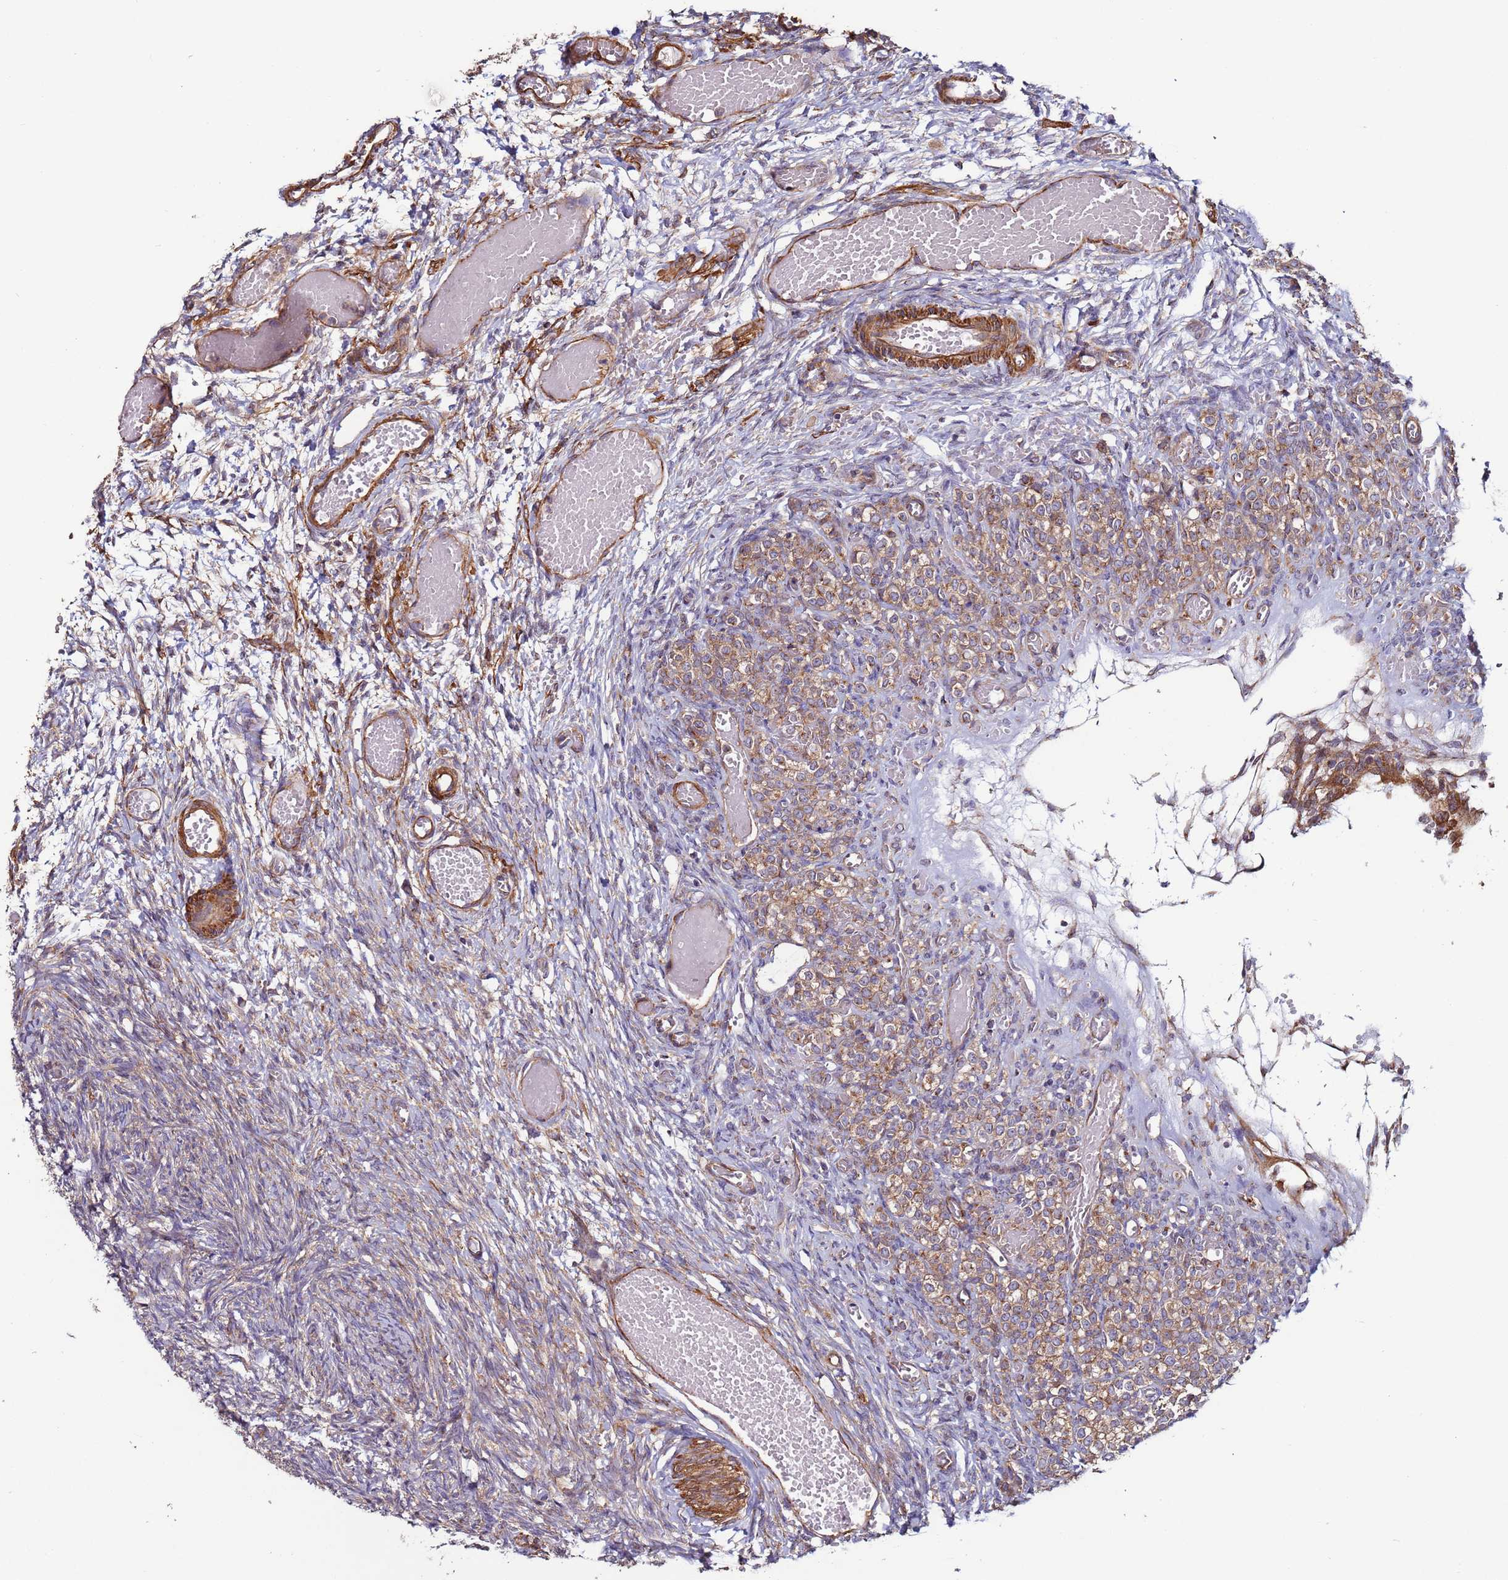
{"staining": {"intensity": "moderate", "quantity": ">75%", "location": "cytoplasmic/membranous"}, "tissue": "ovary", "cell_type": "Ovarian stroma cells", "image_type": "normal", "snomed": [{"axis": "morphology", "description": "Adenocarcinoma, NOS"}, {"axis": "topography", "description": "Endometrium"}], "caption": "Immunohistochemistry (IHC) of benign ovary displays medium levels of moderate cytoplasmic/membranous expression in approximately >75% of ovarian stroma cells. Using DAB (3,3'-diaminobenzidine) (brown) and hematoxylin (blue) stains, captured at high magnification using brightfield microscopy.", "gene": "ZBTB39", "patient": {"sex": "female", "age": 32}}